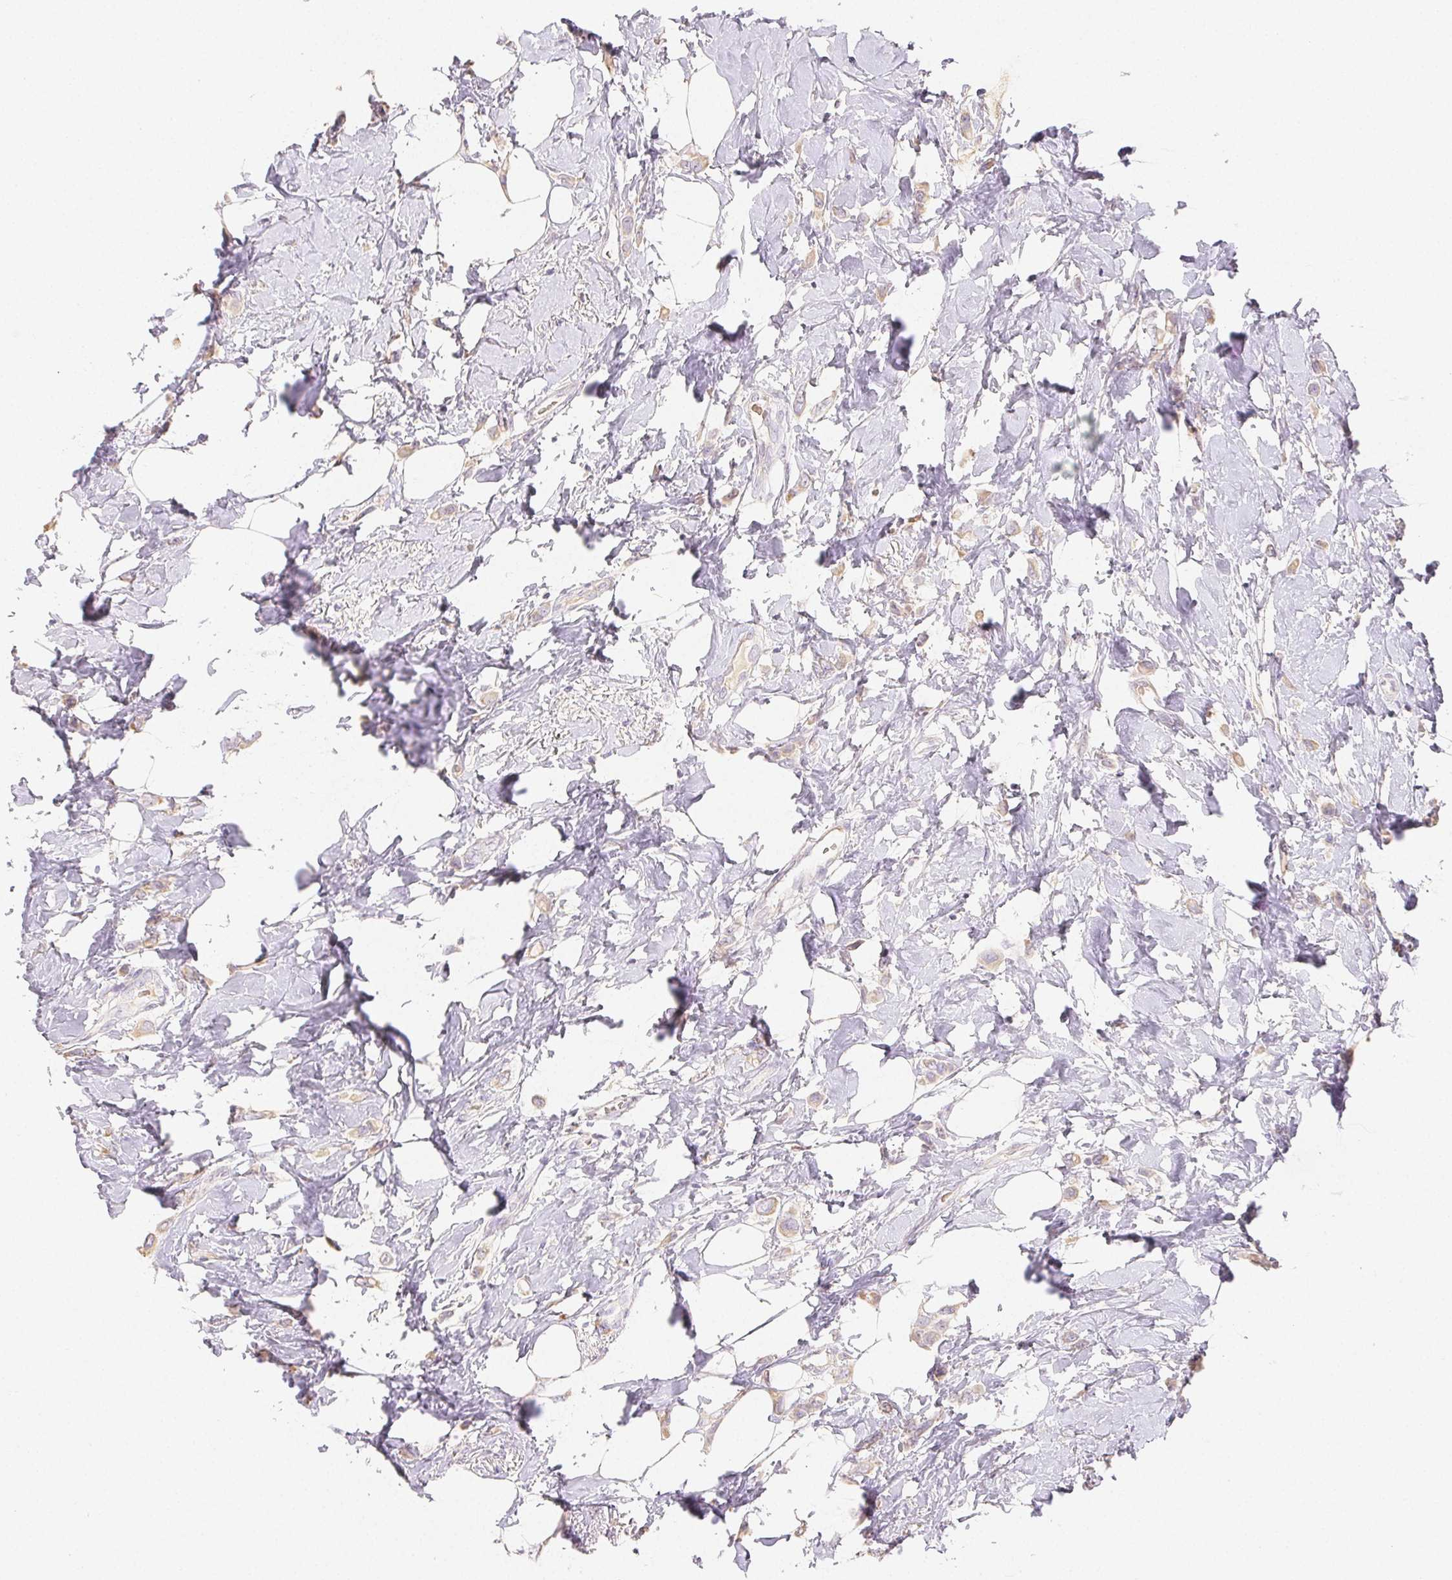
{"staining": {"intensity": "weak", "quantity": "<25%", "location": "cytoplasmic/membranous"}, "tissue": "breast cancer", "cell_type": "Tumor cells", "image_type": "cancer", "snomed": [{"axis": "morphology", "description": "Lobular carcinoma"}, {"axis": "topography", "description": "Breast"}], "caption": "A photomicrograph of human lobular carcinoma (breast) is negative for staining in tumor cells.", "gene": "ACVR1B", "patient": {"sex": "female", "age": 66}}